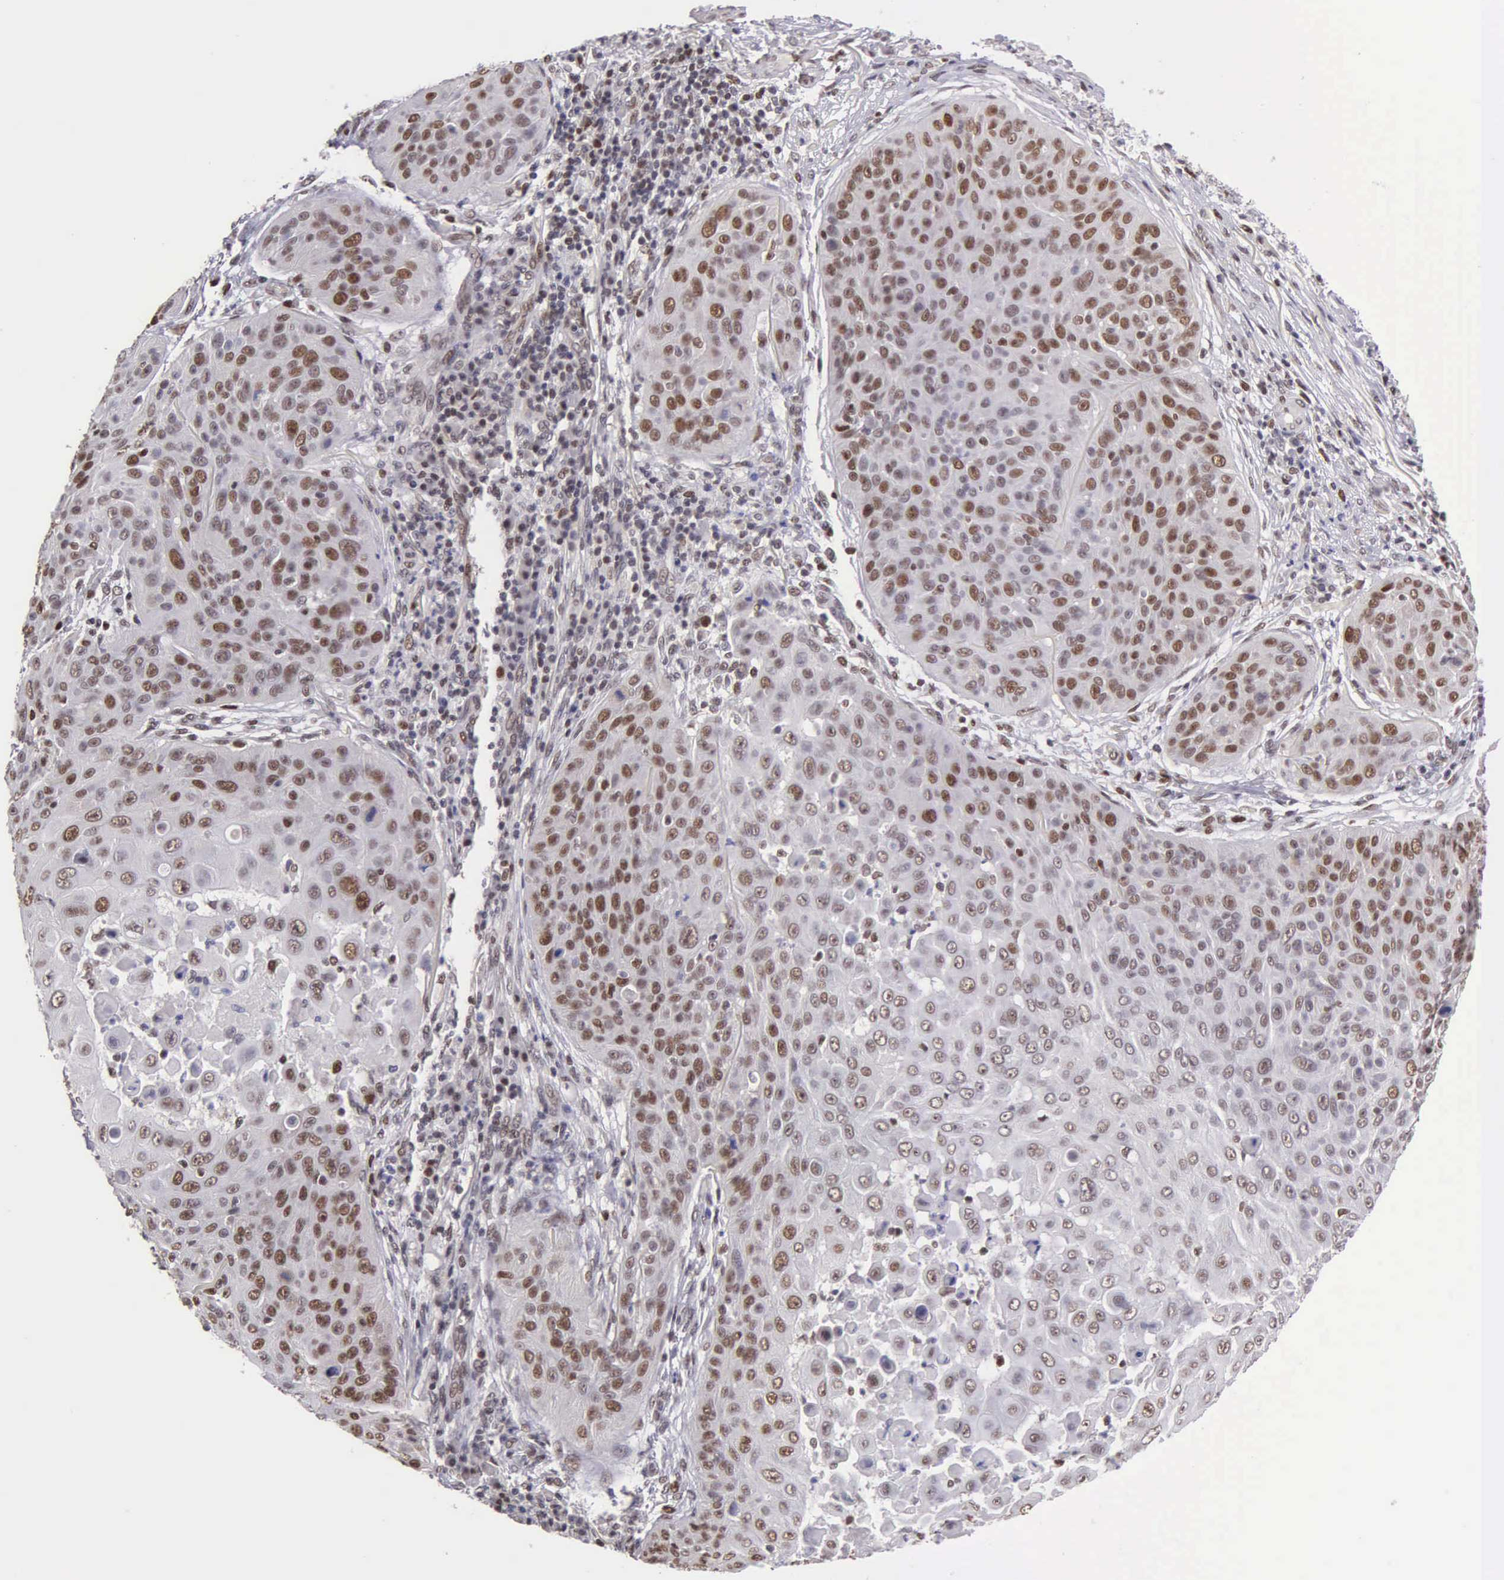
{"staining": {"intensity": "moderate", "quantity": "25%-75%", "location": "nuclear"}, "tissue": "skin cancer", "cell_type": "Tumor cells", "image_type": "cancer", "snomed": [{"axis": "morphology", "description": "Squamous cell carcinoma, NOS"}, {"axis": "topography", "description": "Skin"}], "caption": "The micrograph shows staining of skin cancer, revealing moderate nuclear protein staining (brown color) within tumor cells. The protein of interest is shown in brown color, while the nuclei are stained blue.", "gene": "UBR7", "patient": {"sex": "male", "age": 82}}